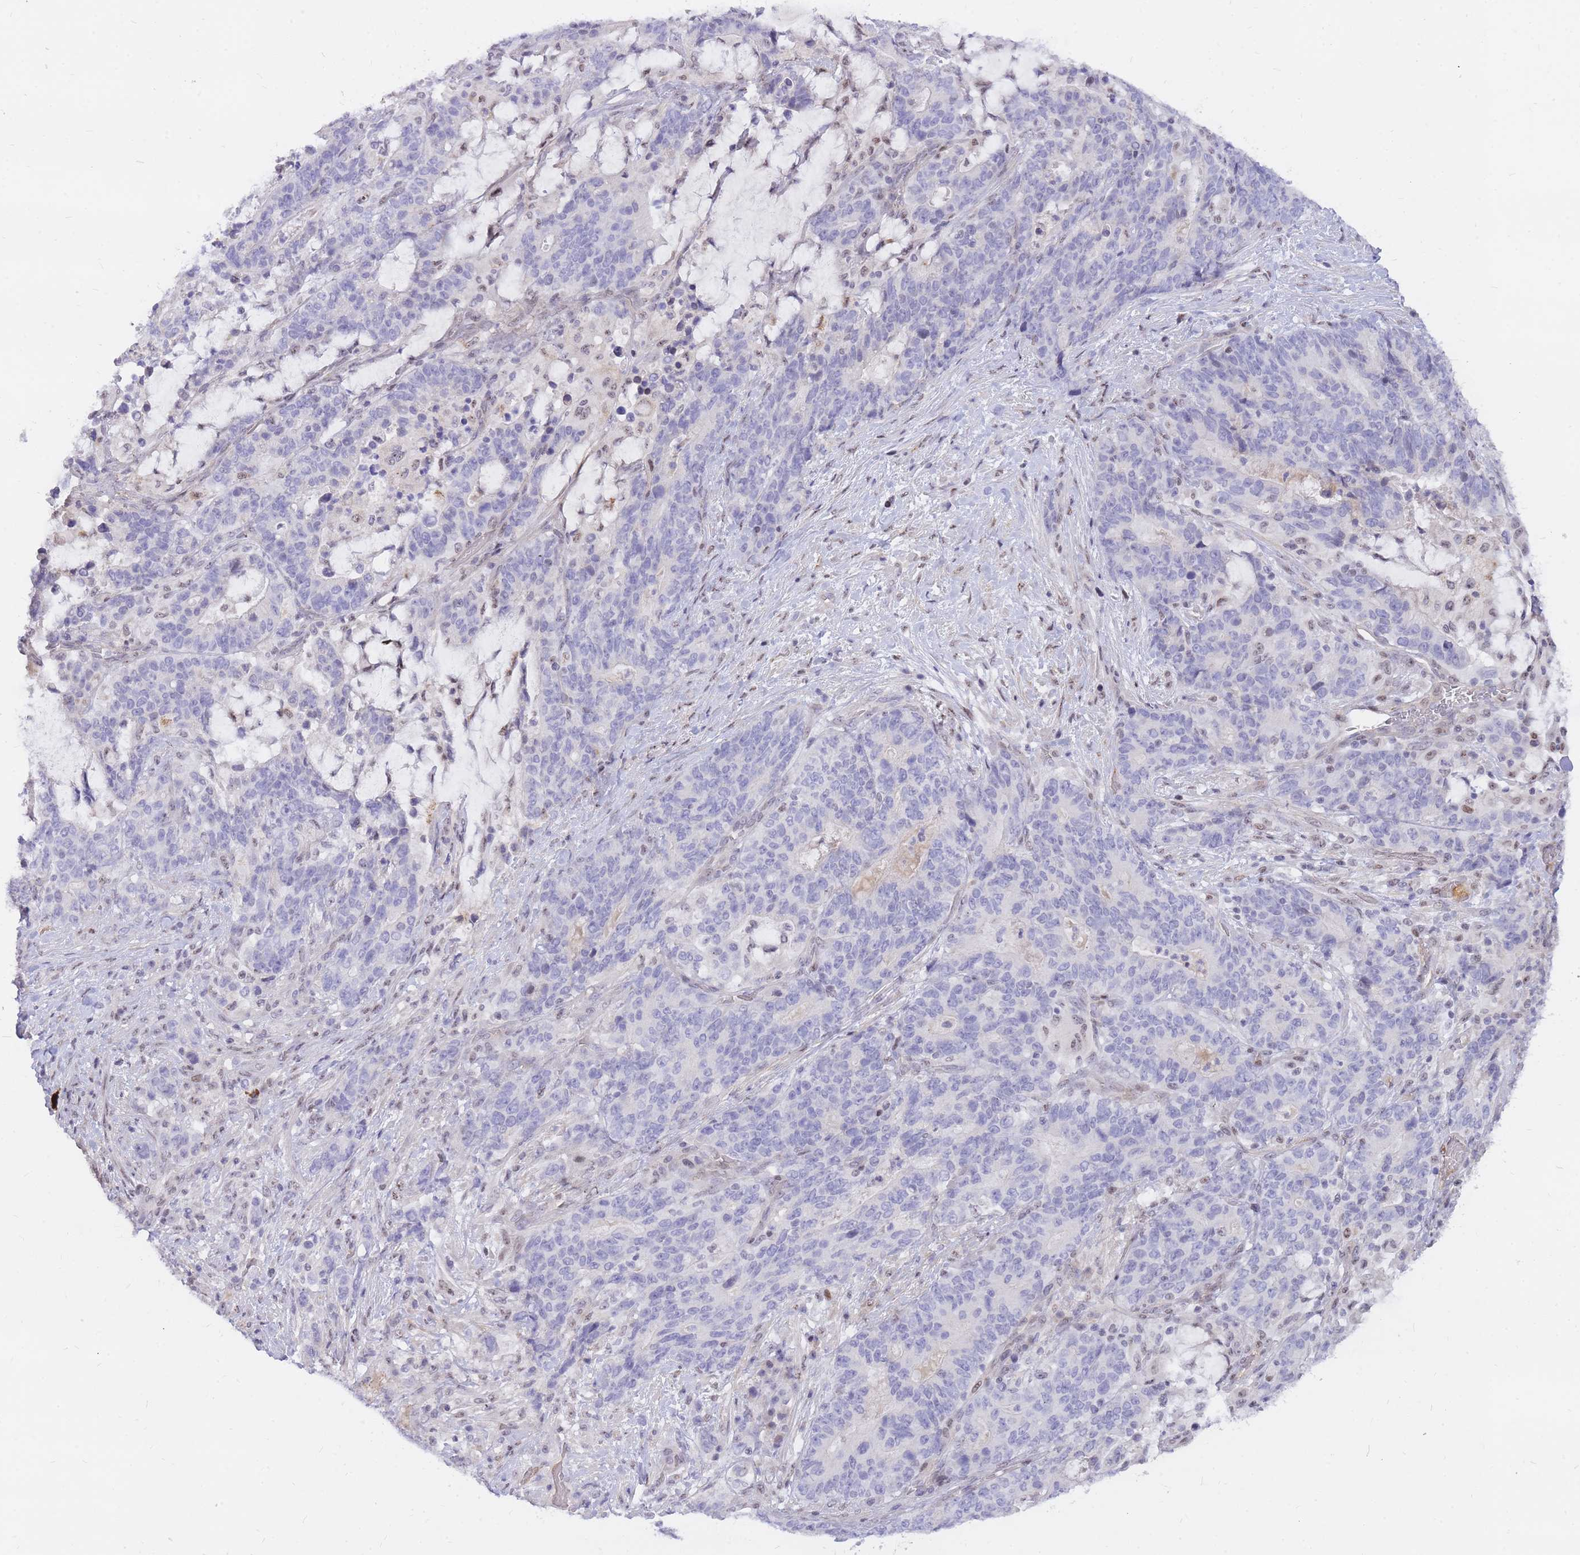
{"staining": {"intensity": "negative", "quantity": "none", "location": "none"}, "tissue": "stomach cancer", "cell_type": "Tumor cells", "image_type": "cancer", "snomed": [{"axis": "morphology", "description": "Normal tissue, NOS"}, {"axis": "morphology", "description": "Adenocarcinoma, NOS"}, {"axis": "topography", "description": "Stomach"}], "caption": "Image shows no significant protein expression in tumor cells of stomach cancer (adenocarcinoma).", "gene": "TLE2", "patient": {"sex": "female", "age": 64}}